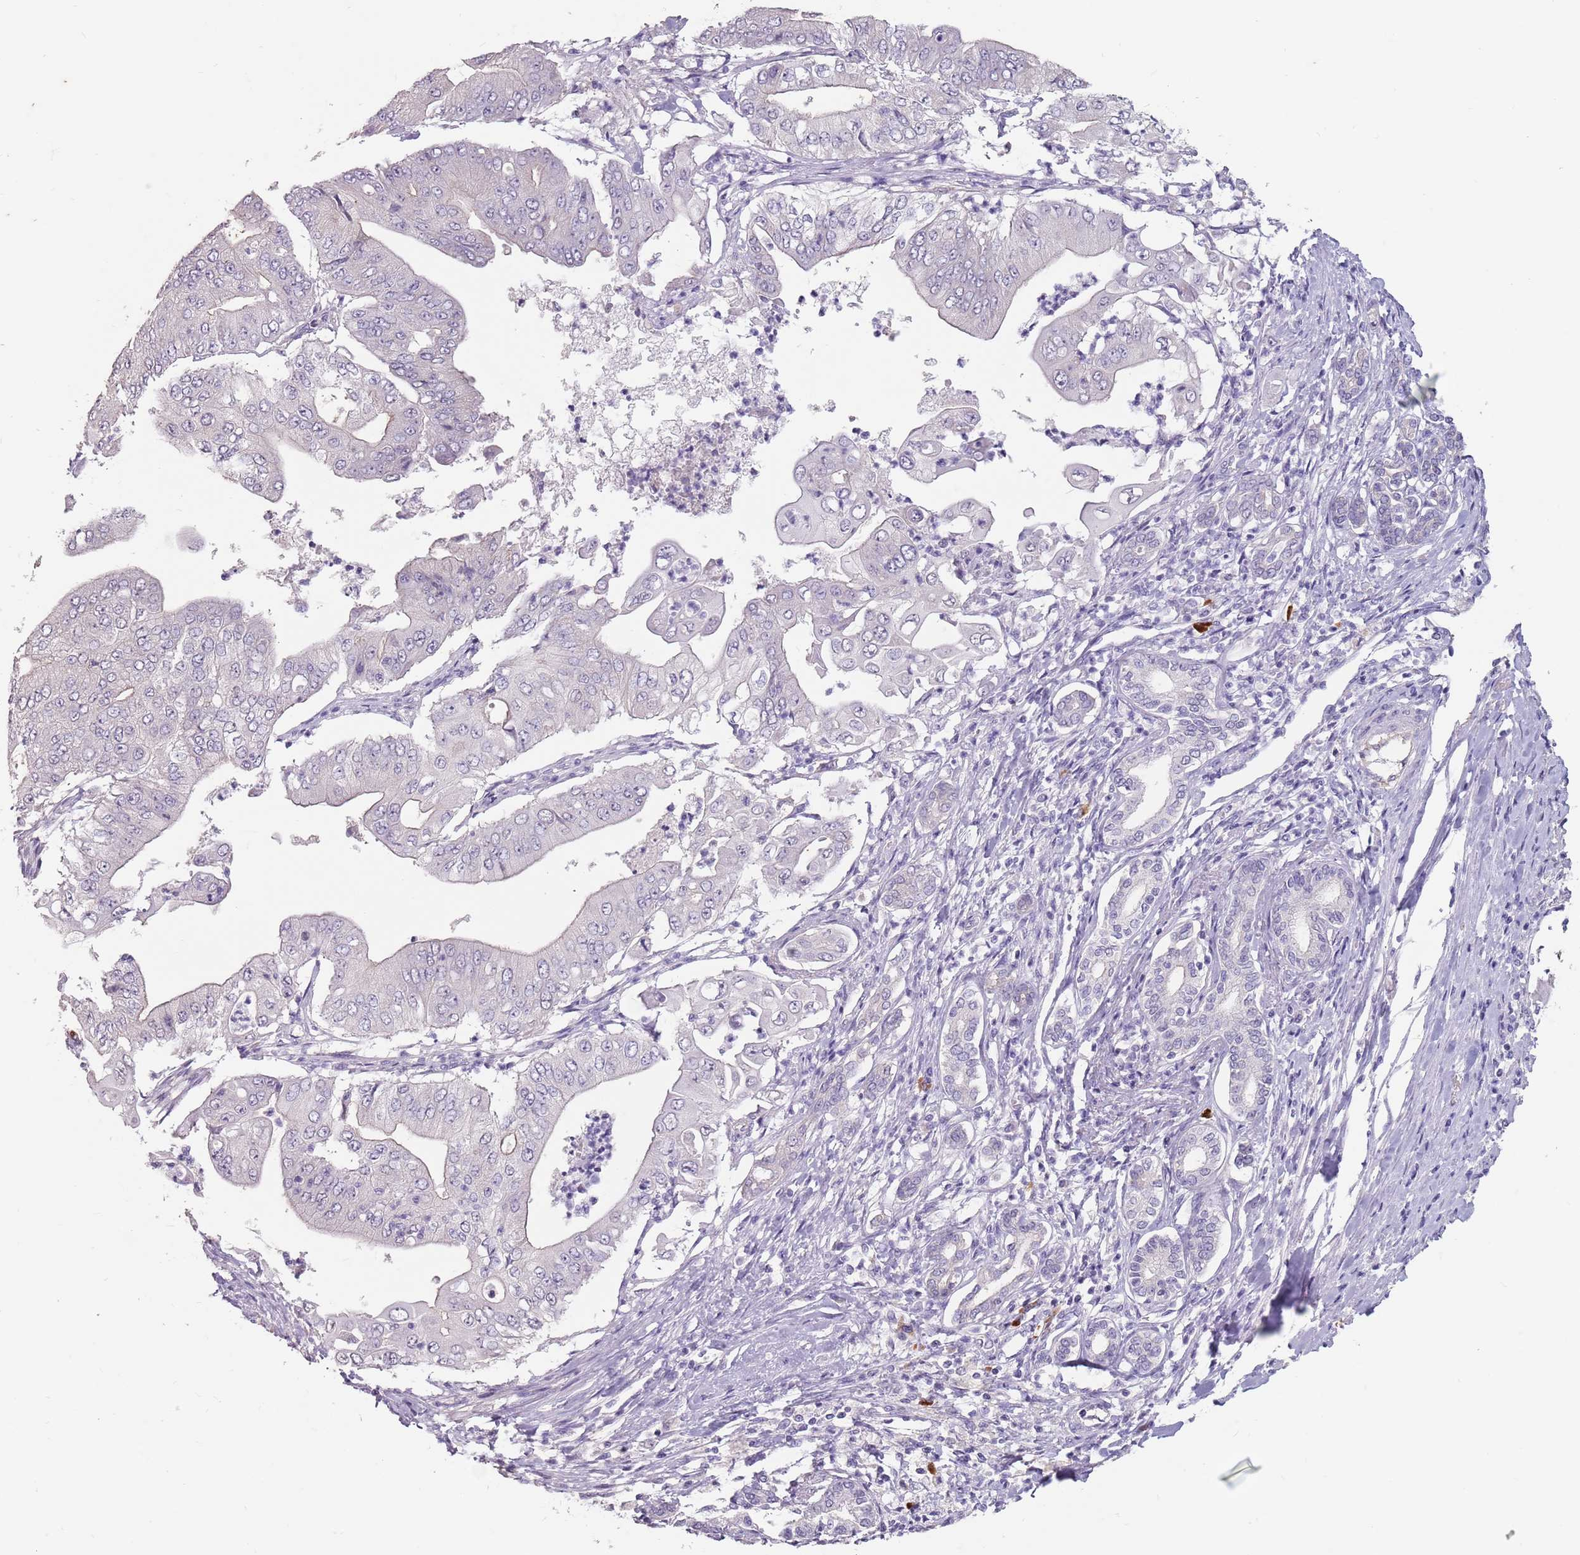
{"staining": {"intensity": "negative", "quantity": "none", "location": "none"}, "tissue": "pancreatic cancer", "cell_type": "Tumor cells", "image_type": "cancer", "snomed": [{"axis": "morphology", "description": "Adenocarcinoma, NOS"}, {"axis": "topography", "description": "Pancreas"}], "caption": "IHC histopathology image of human pancreatic adenocarcinoma stained for a protein (brown), which demonstrates no positivity in tumor cells.", "gene": "STYK1", "patient": {"sex": "female", "age": 77}}